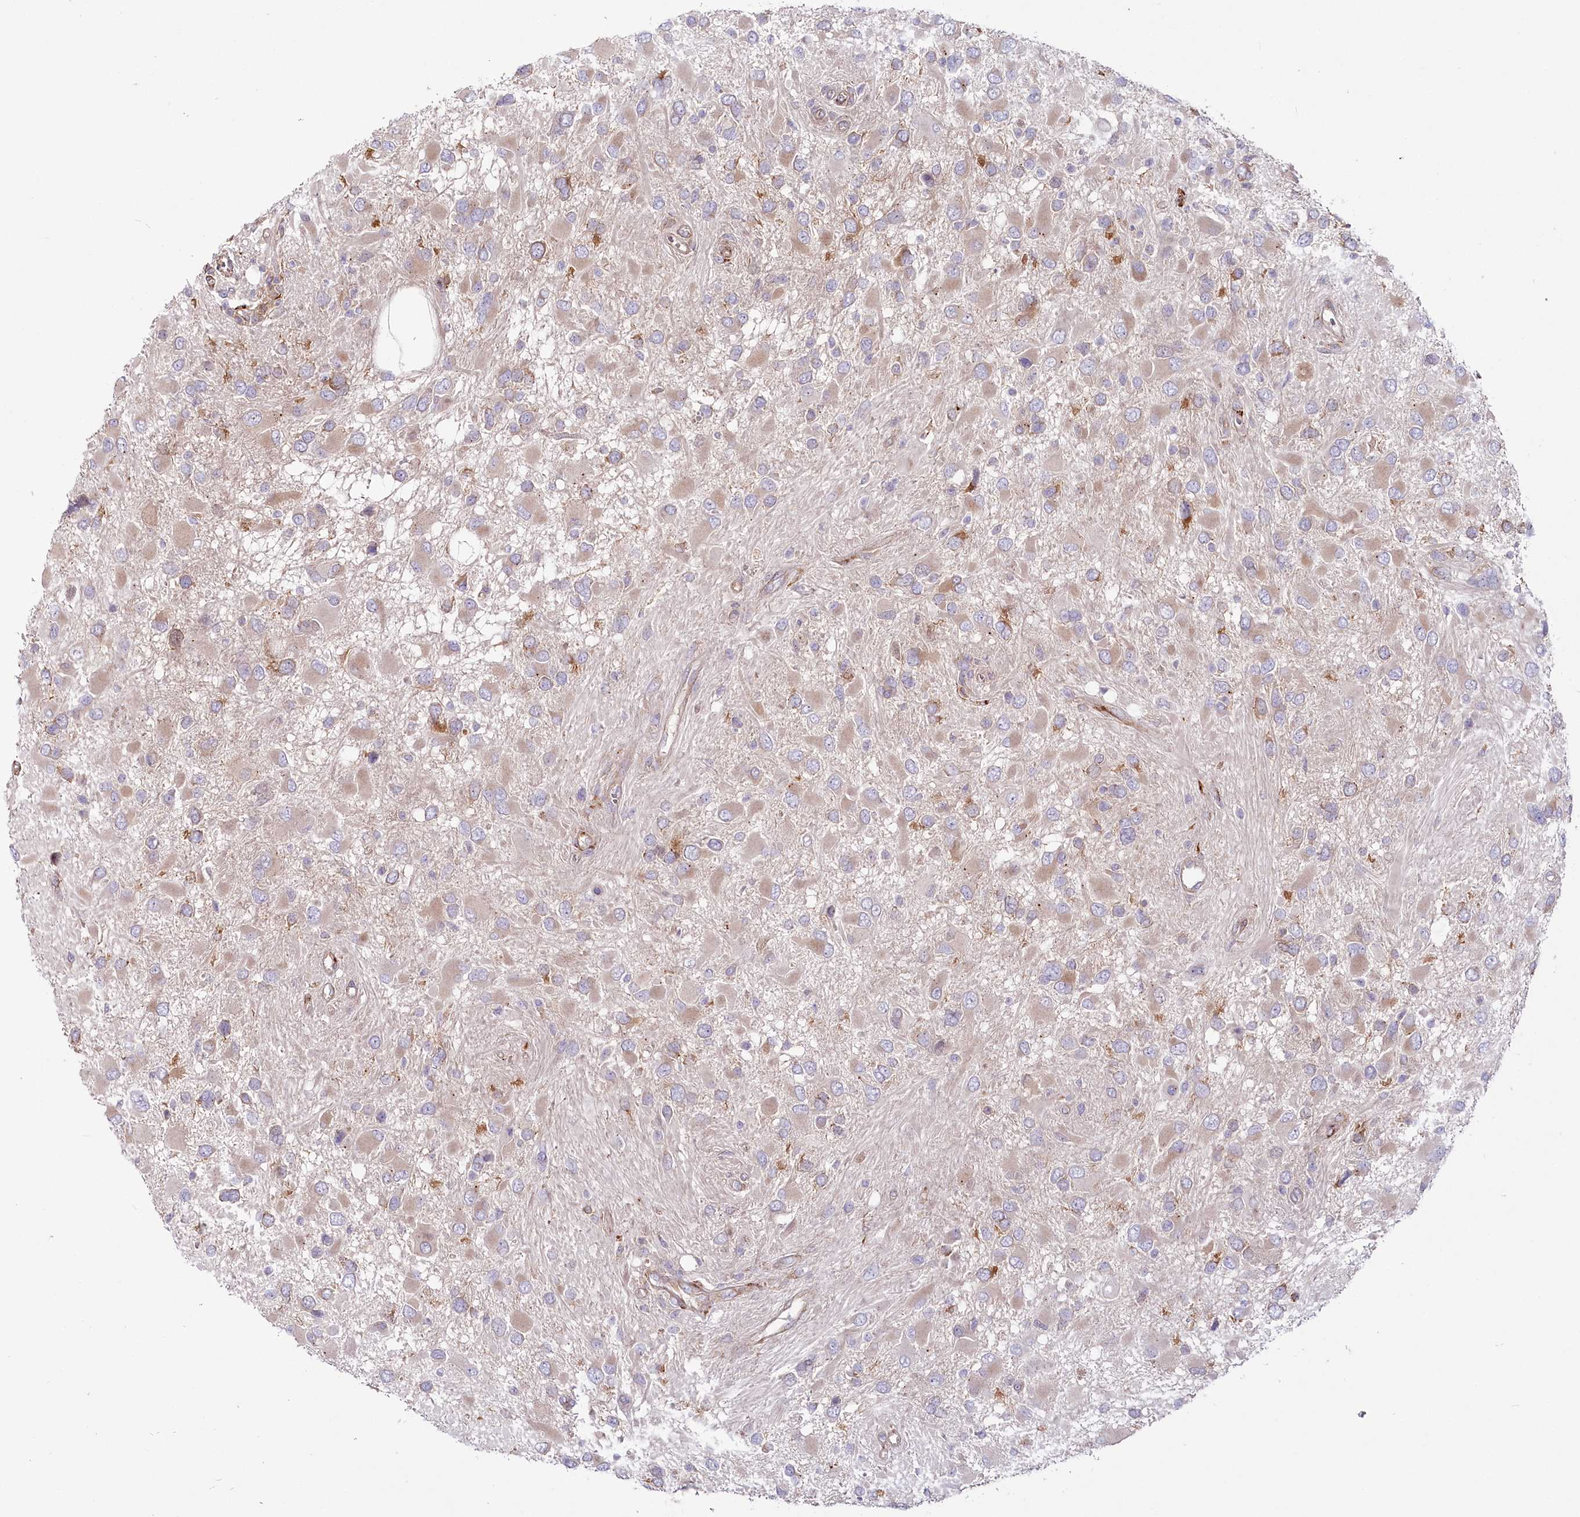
{"staining": {"intensity": "moderate", "quantity": "25%-75%", "location": "cytoplasmic/membranous"}, "tissue": "glioma", "cell_type": "Tumor cells", "image_type": "cancer", "snomed": [{"axis": "morphology", "description": "Glioma, malignant, High grade"}, {"axis": "topography", "description": "Brain"}], "caption": "Brown immunohistochemical staining in human malignant glioma (high-grade) exhibits moderate cytoplasmic/membranous staining in approximately 25%-75% of tumor cells.", "gene": "POGLUT1", "patient": {"sex": "male", "age": 53}}